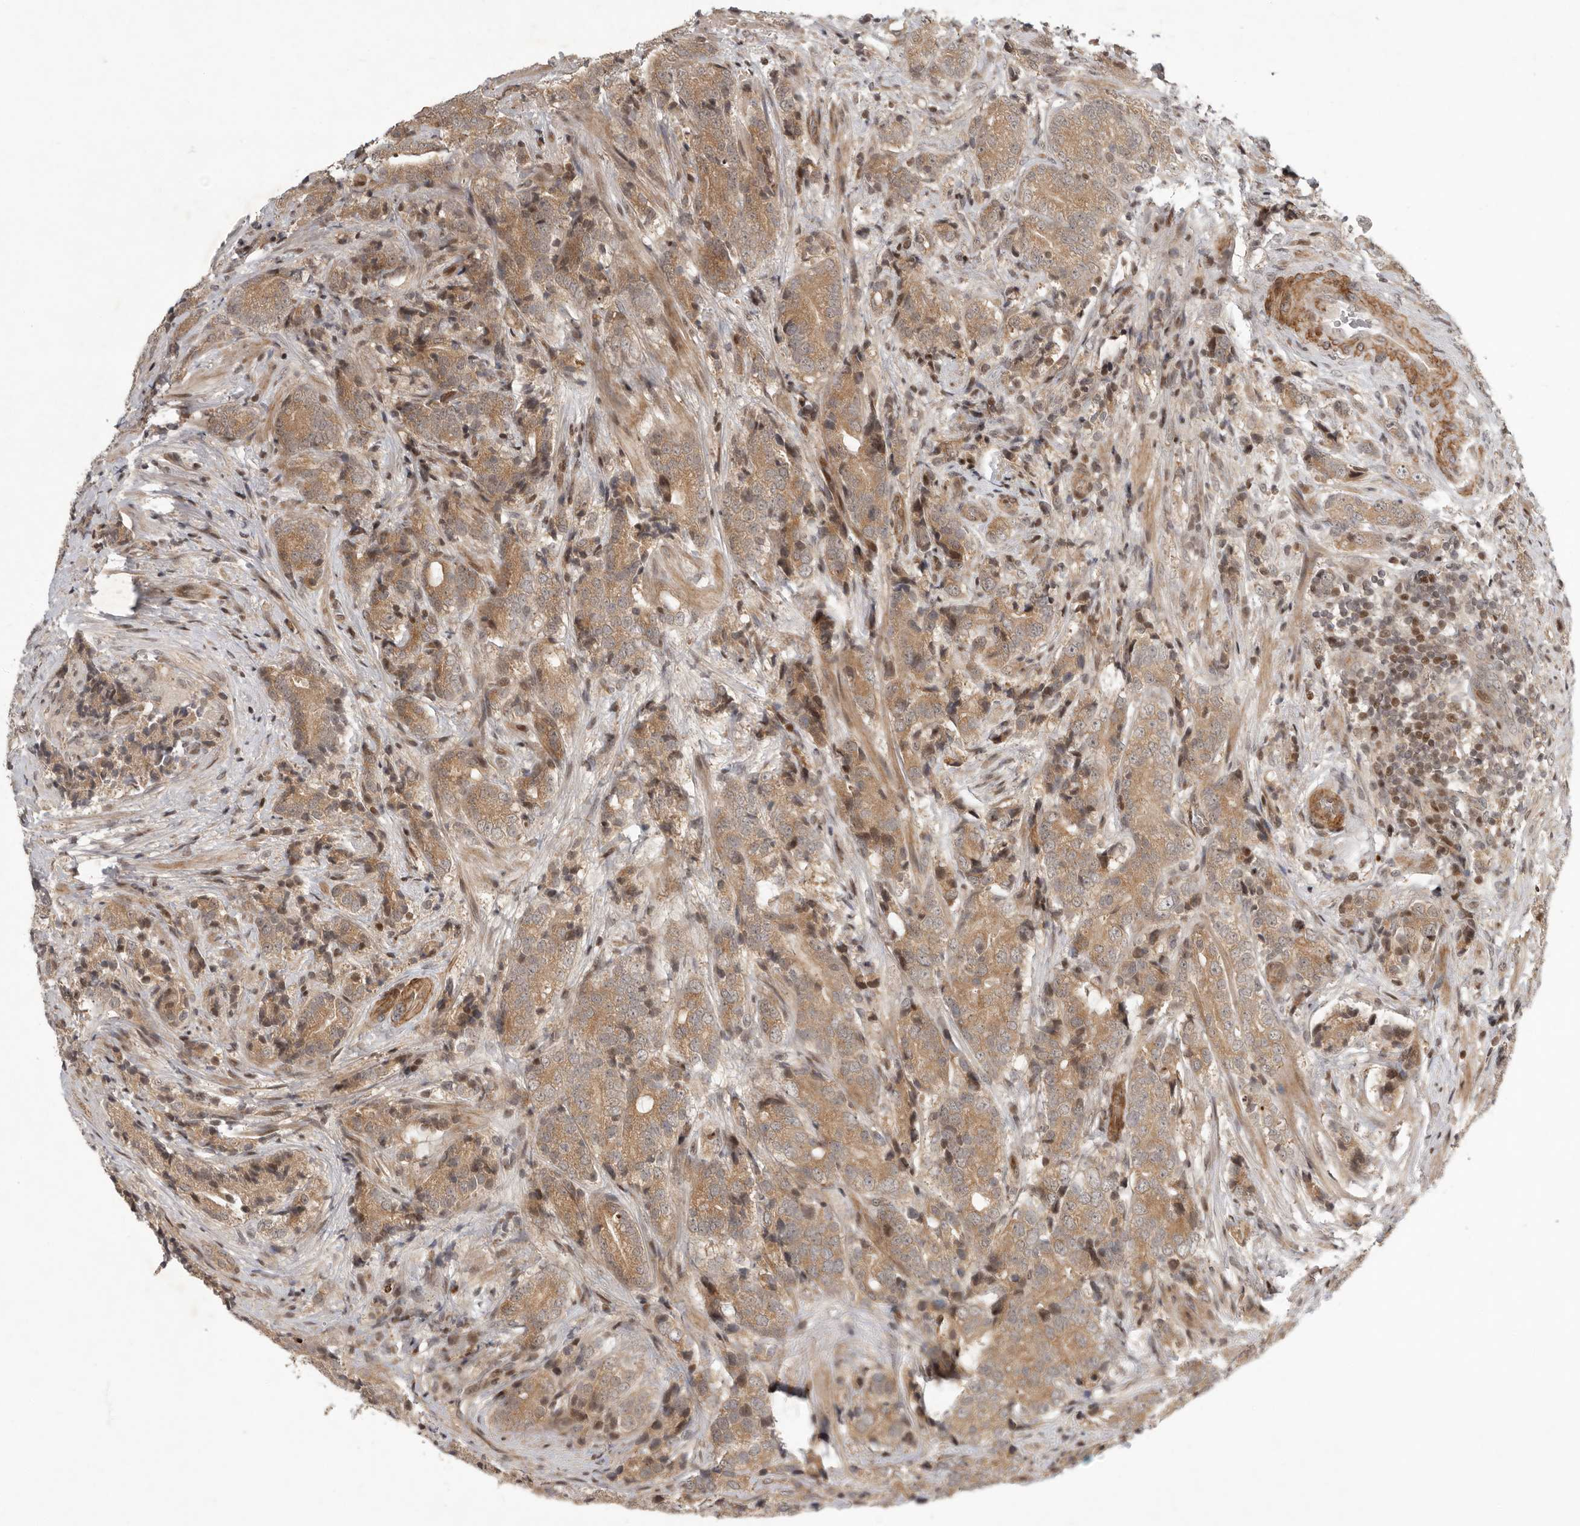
{"staining": {"intensity": "moderate", "quantity": ">75%", "location": "cytoplasmic/membranous"}, "tissue": "prostate cancer", "cell_type": "Tumor cells", "image_type": "cancer", "snomed": [{"axis": "morphology", "description": "Adenocarcinoma, High grade"}, {"axis": "topography", "description": "Prostate"}], "caption": "Immunohistochemistry (IHC) image of high-grade adenocarcinoma (prostate) stained for a protein (brown), which shows medium levels of moderate cytoplasmic/membranous staining in about >75% of tumor cells.", "gene": "RABIF", "patient": {"sex": "male", "age": 57}}